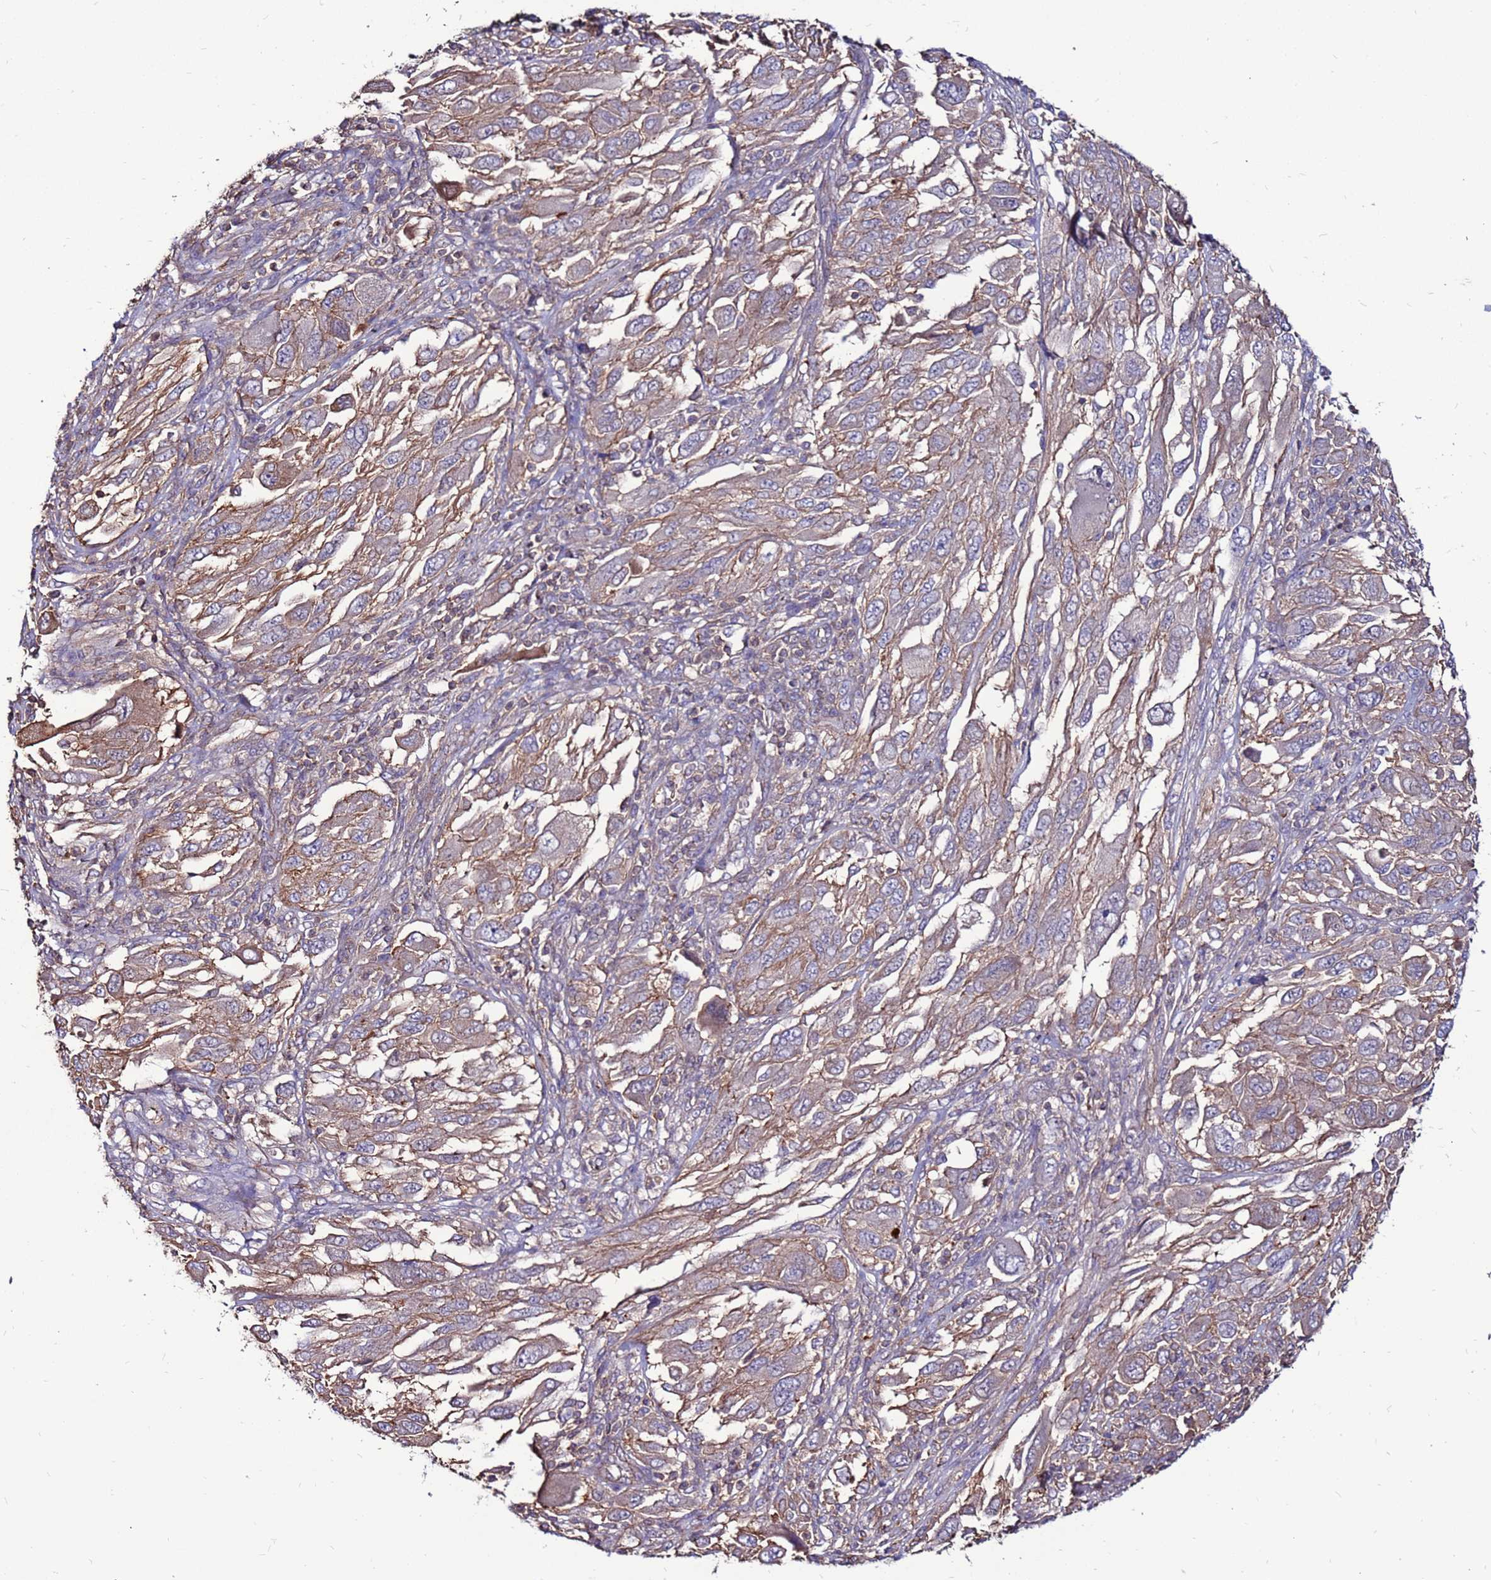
{"staining": {"intensity": "moderate", "quantity": "<25%", "location": "cytoplasmic/membranous"}, "tissue": "melanoma", "cell_type": "Tumor cells", "image_type": "cancer", "snomed": [{"axis": "morphology", "description": "Malignant melanoma, NOS"}, {"axis": "topography", "description": "Skin"}], "caption": "Protein staining displays moderate cytoplasmic/membranous positivity in about <25% of tumor cells in melanoma.", "gene": "NRN1L", "patient": {"sex": "female", "age": 91}}